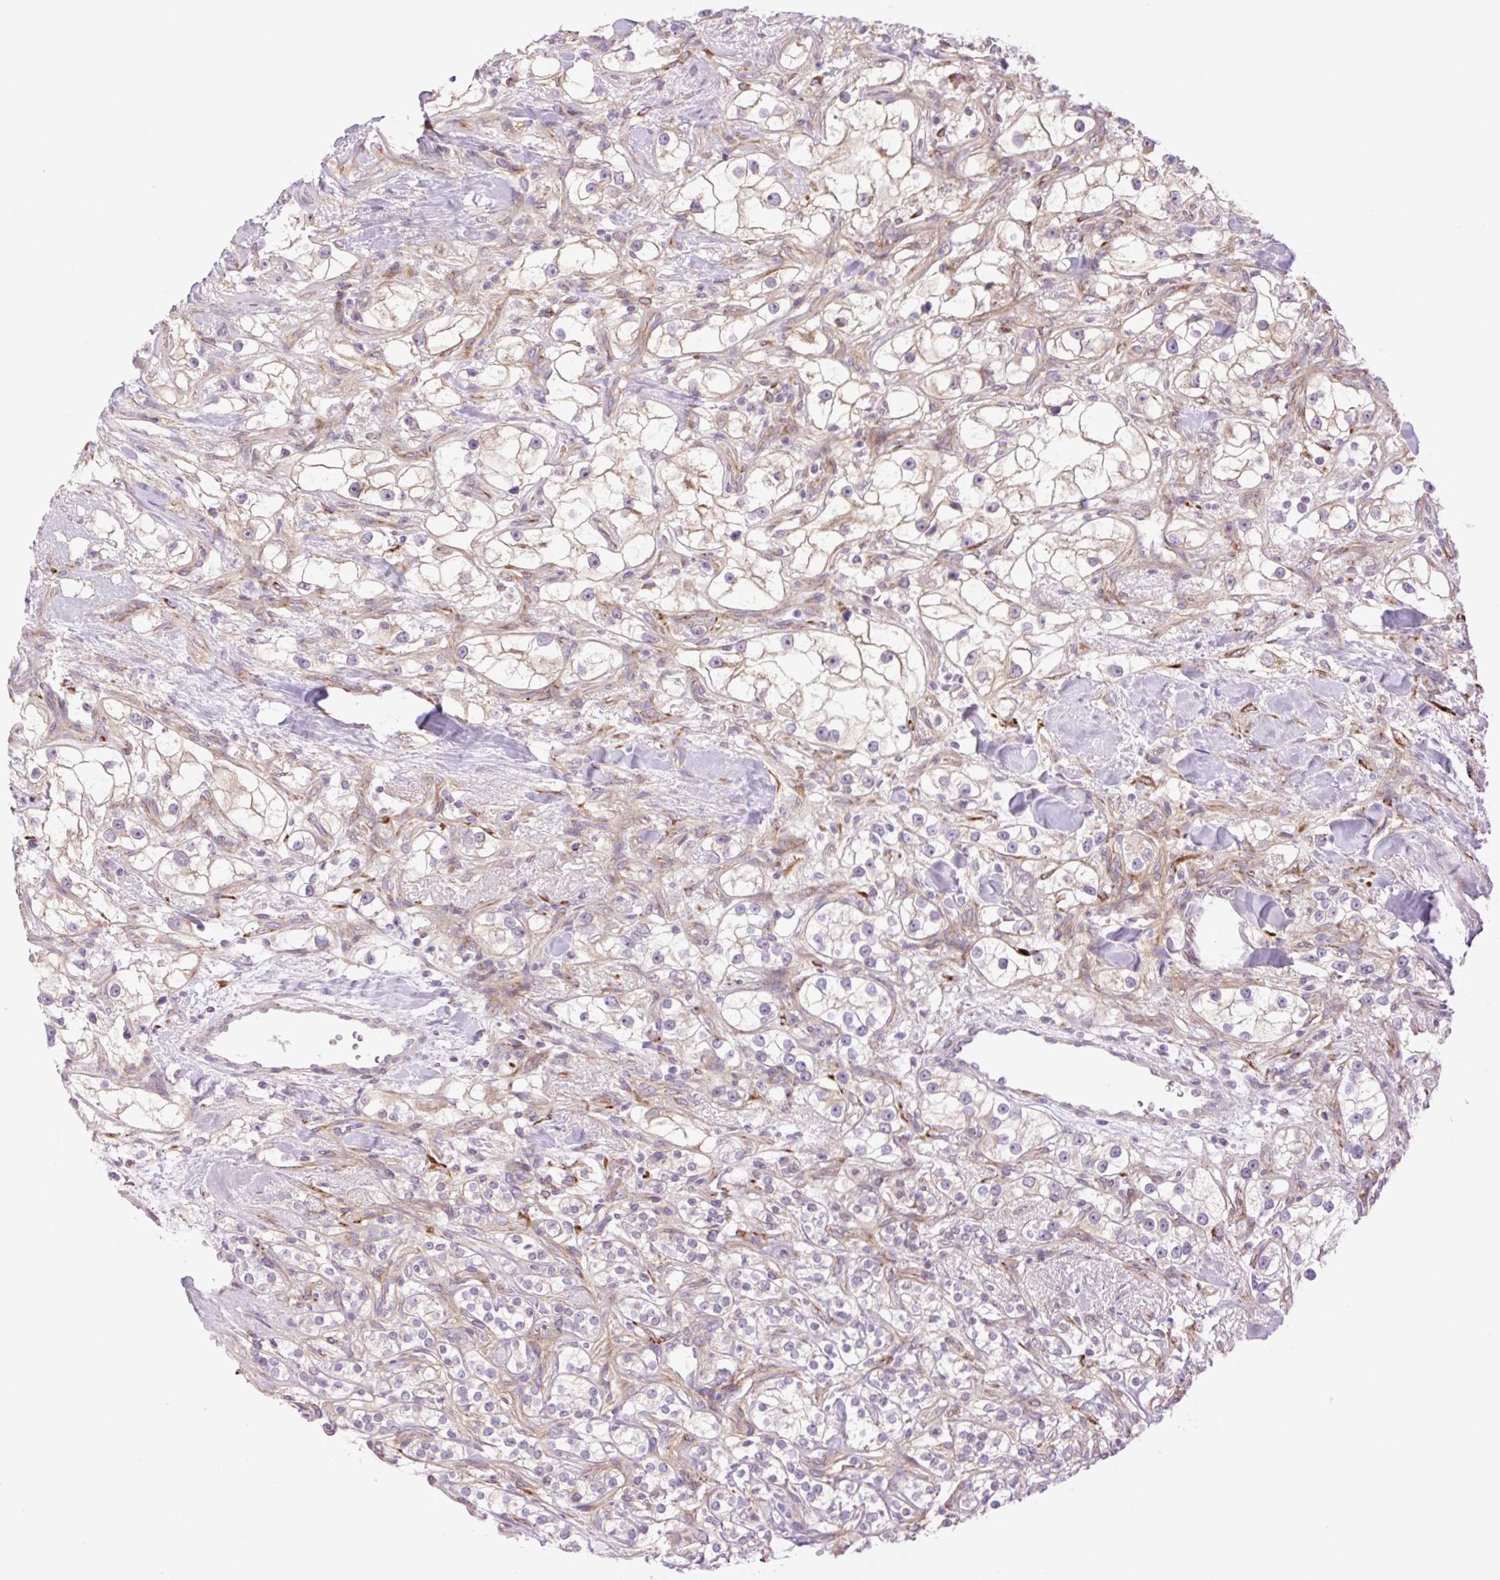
{"staining": {"intensity": "negative", "quantity": "none", "location": "none"}, "tissue": "renal cancer", "cell_type": "Tumor cells", "image_type": "cancer", "snomed": [{"axis": "morphology", "description": "Adenocarcinoma, NOS"}, {"axis": "topography", "description": "Kidney"}], "caption": "This image is of renal cancer stained with immunohistochemistry to label a protein in brown with the nuclei are counter-stained blue. There is no positivity in tumor cells.", "gene": "COL5A1", "patient": {"sex": "male", "age": 77}}